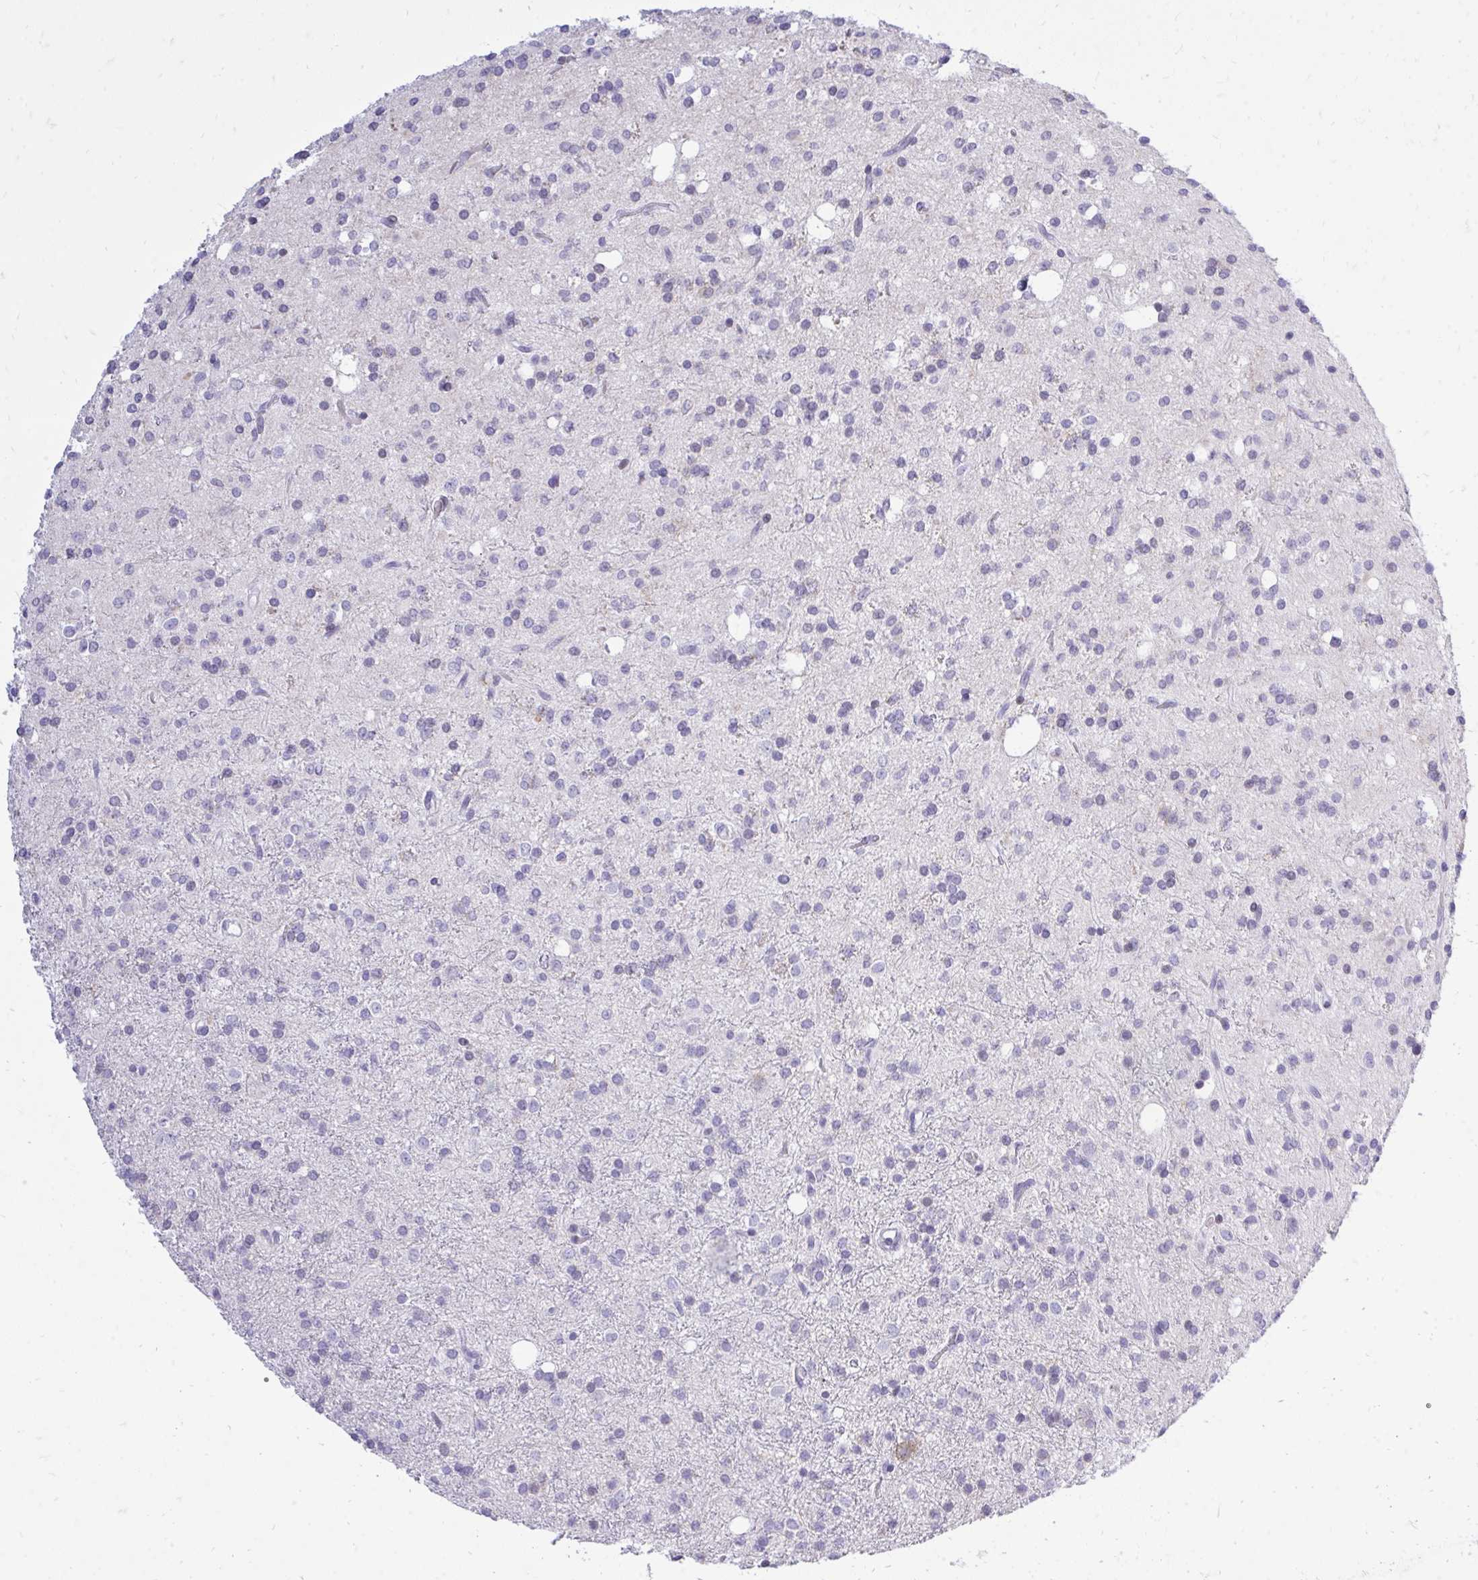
{"staining": {"intensity": "negative", "quantity": "none", "location": "none"}, "tissue": "glioma", "cell_type": "Tumor cells", "image_type": "cancer", "snomed": [{"axis": "morphology", "description": "Glioma, malignant, Low grade"}, {"axis": "topography", "description": "Brain"}], "caption": "Immunohistochemistry (IHC) of glioma reveals no staining in tumor cells.", "gene": "GABRA1", "patient": {"sex": "female", "age": 33}}